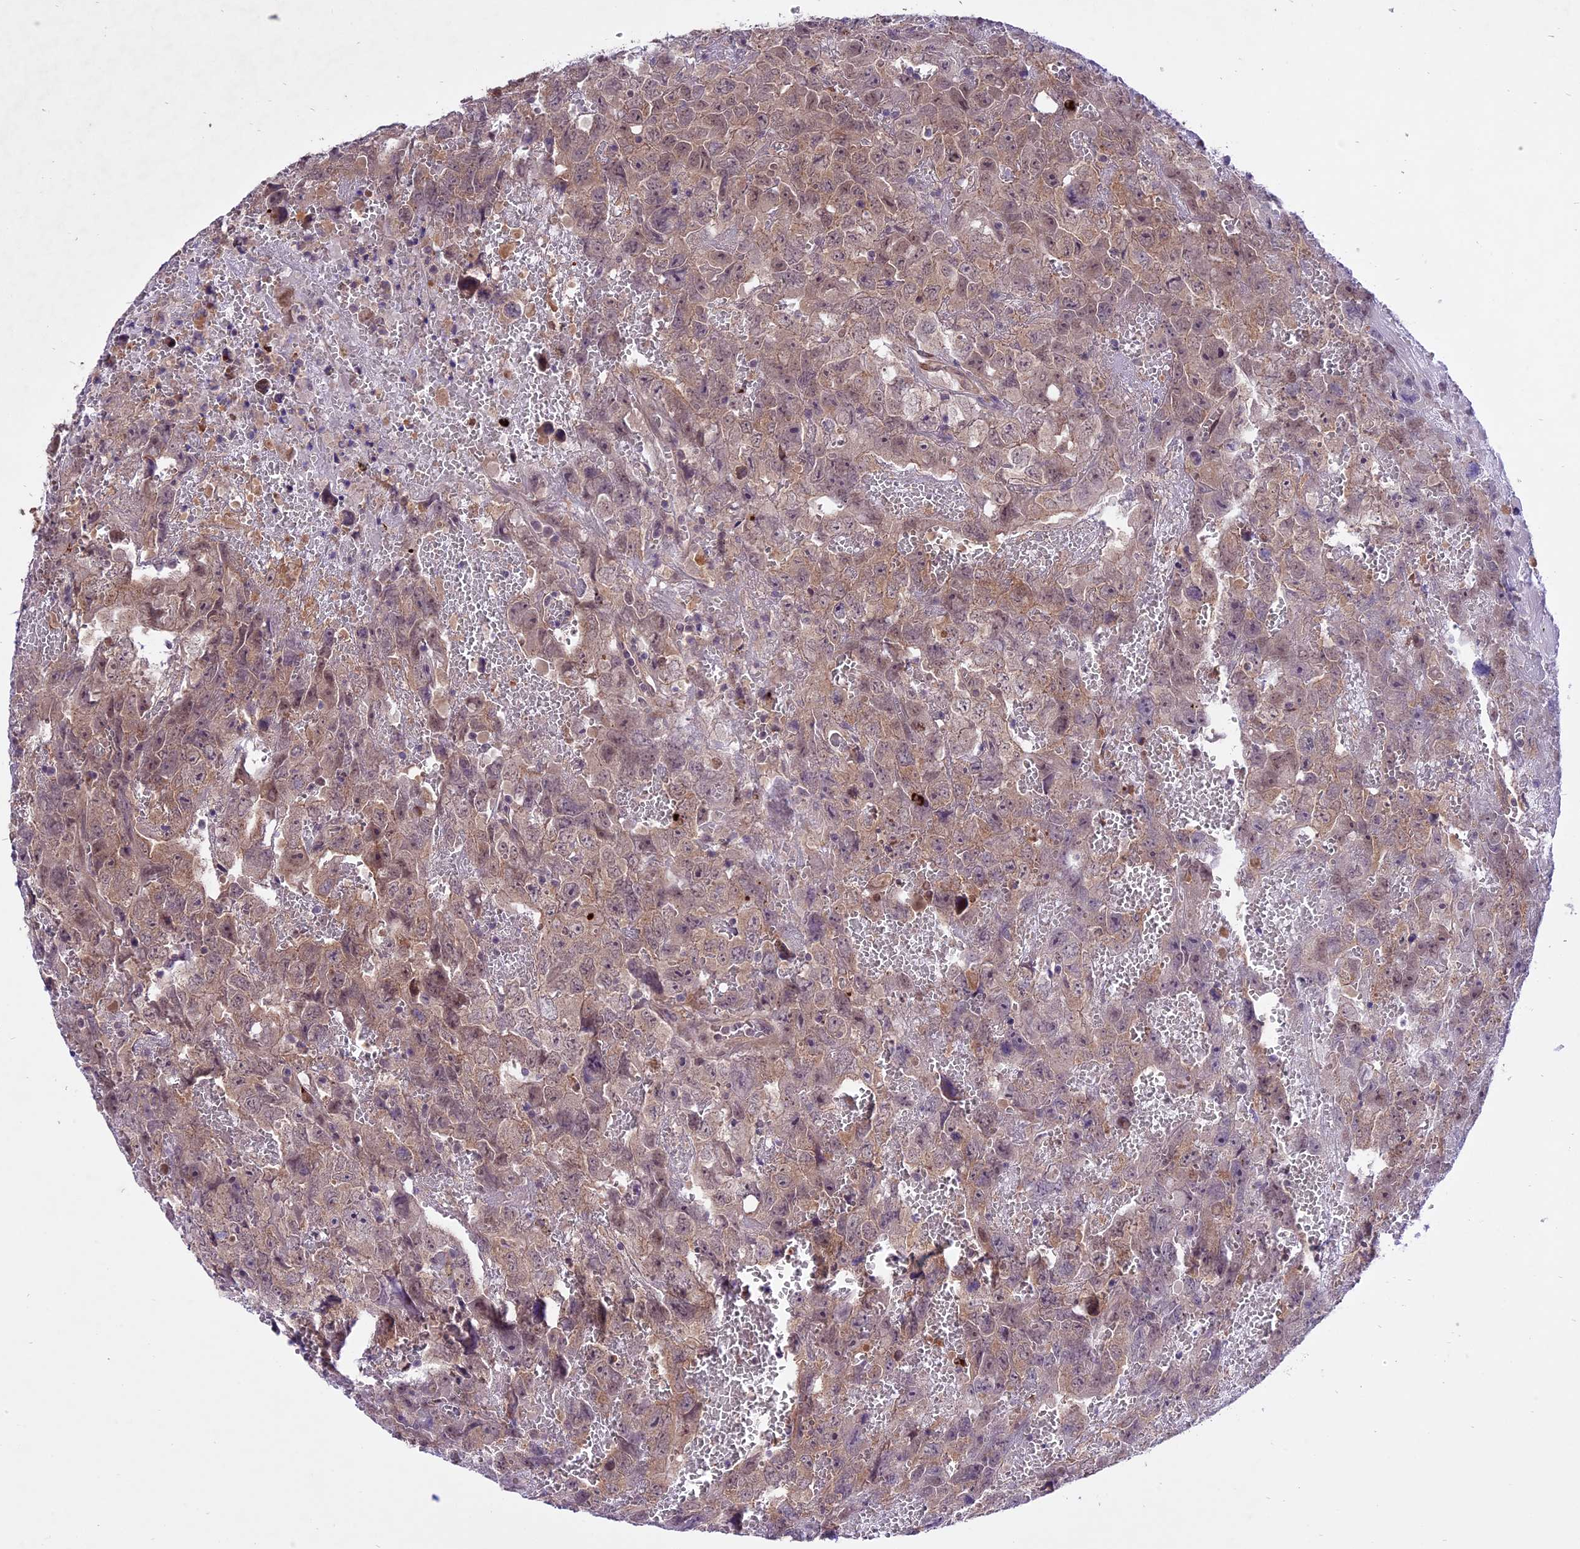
{"staining": {"intensity": "weak", "quantity": "25%-75%", "location": "cytoplasmic/membranous,nuclear"}, "tissue": "testis cancer", "cell_type": "Tumor cells", "image_type": "cancer", "snomed": [{"axis": "morphology", "description": "Carcinoma, Embryonal, NOS"}, {"axis": "topography", "description": "Testis"}], "caption": "Testis embryonal carcinoma was stained to show a protein in brown. There is low levels of weak cytoplasmic/membranous and nuclear staining in approximately 25%-75% of tumor cells. (brown staining indicates protein expression, while blue staining denotes nuclei).", "gene": "SPRED1", "patient": {"sex": "male", "age": 45}}